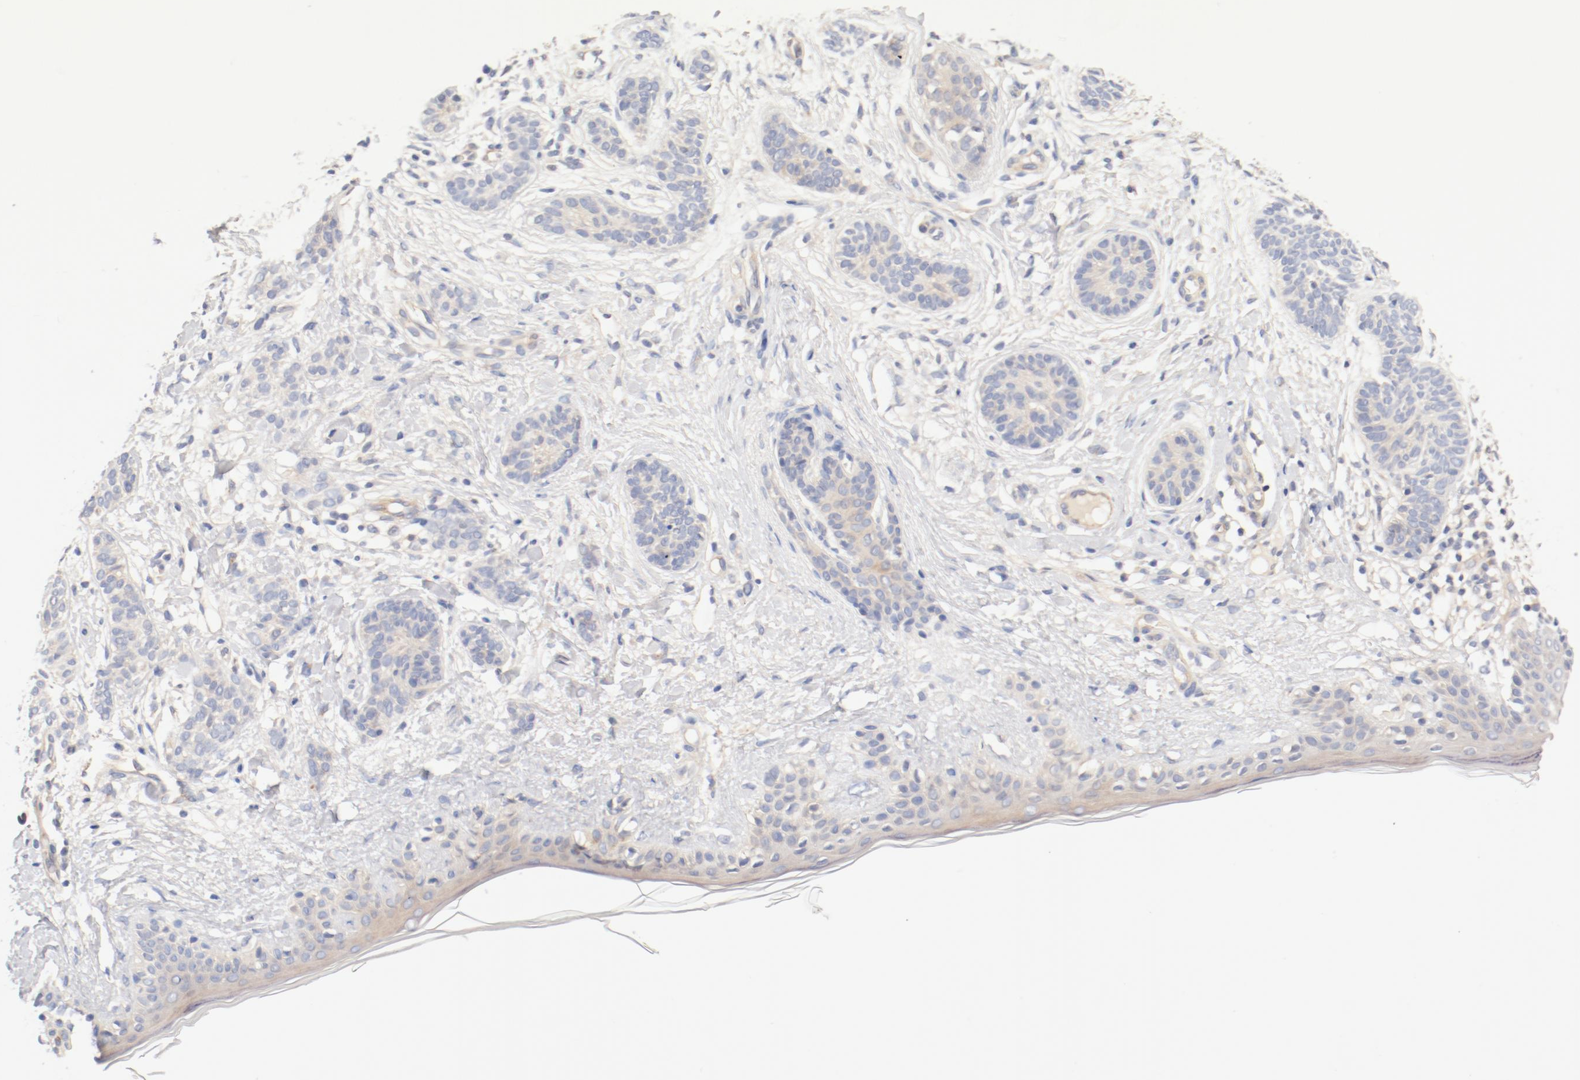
{"staining": {"intensity": "negative", "quantity": "none", "location": "none"}, "tissue": "skin cancer", "cell_type": "Tumor cells", "image_type": "cancer", "snomed": [{"axis": "morphology", "description": "Normal tissue, NOS"}, {"axis": "morphology", "description": "Basal cell carcinoma"}, {"axis": "topography", "description": "Skin"}], "caption": "An IHC photomicrograph of skin cancer (basal cell carcinoma) is shown. There is no staining in tumor cells of skin cancer (basal cell carcinoma). The staining was performed using DAB to visualize the protein expression in brown, while the nuclei were stained in blue with hematoxylin (Magnification: 20x).", "gene": "DYNC1H1", "patient": {"sex": "male", "age": 63}}